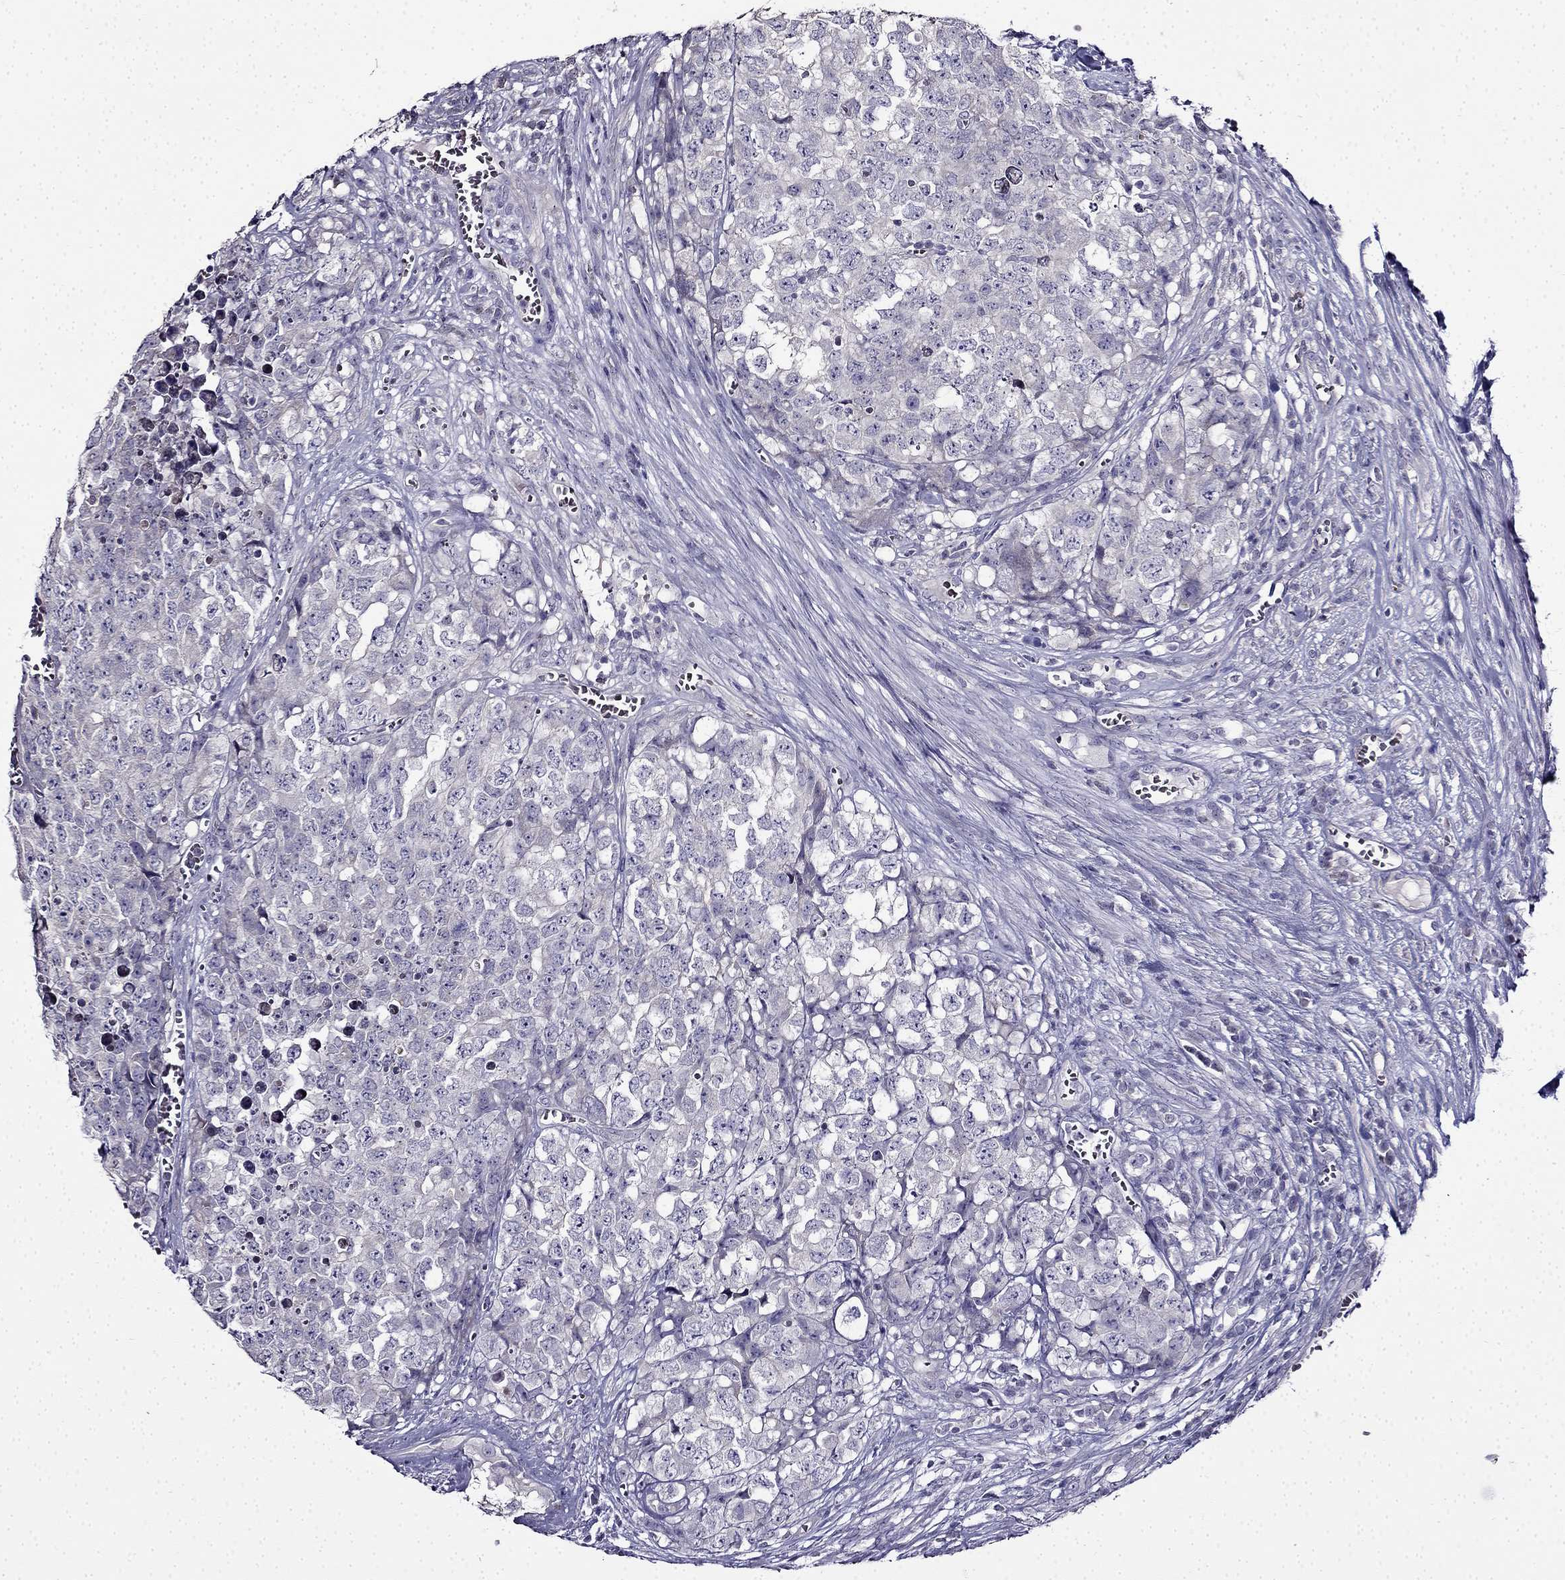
{"staining": {"intensity": "negative", "quantity": "none", "location": "none"}, "tissue": "testis cancer", "cell_type": "Tumor cells", "image_type": "cancer", "snomed": [{"axis": "morphology", "description": "Carcinoma, Embryonal, NOS"}, {"axis": "topography", "description": "Testis"}], "caption": "IHC photomicrograph of human testis embryonal carcinoma stained for a protein (brown), which shows no expression in tumor cells.", "gene": "TMEM266", "patient": {"sex": "male", "age": 23}}